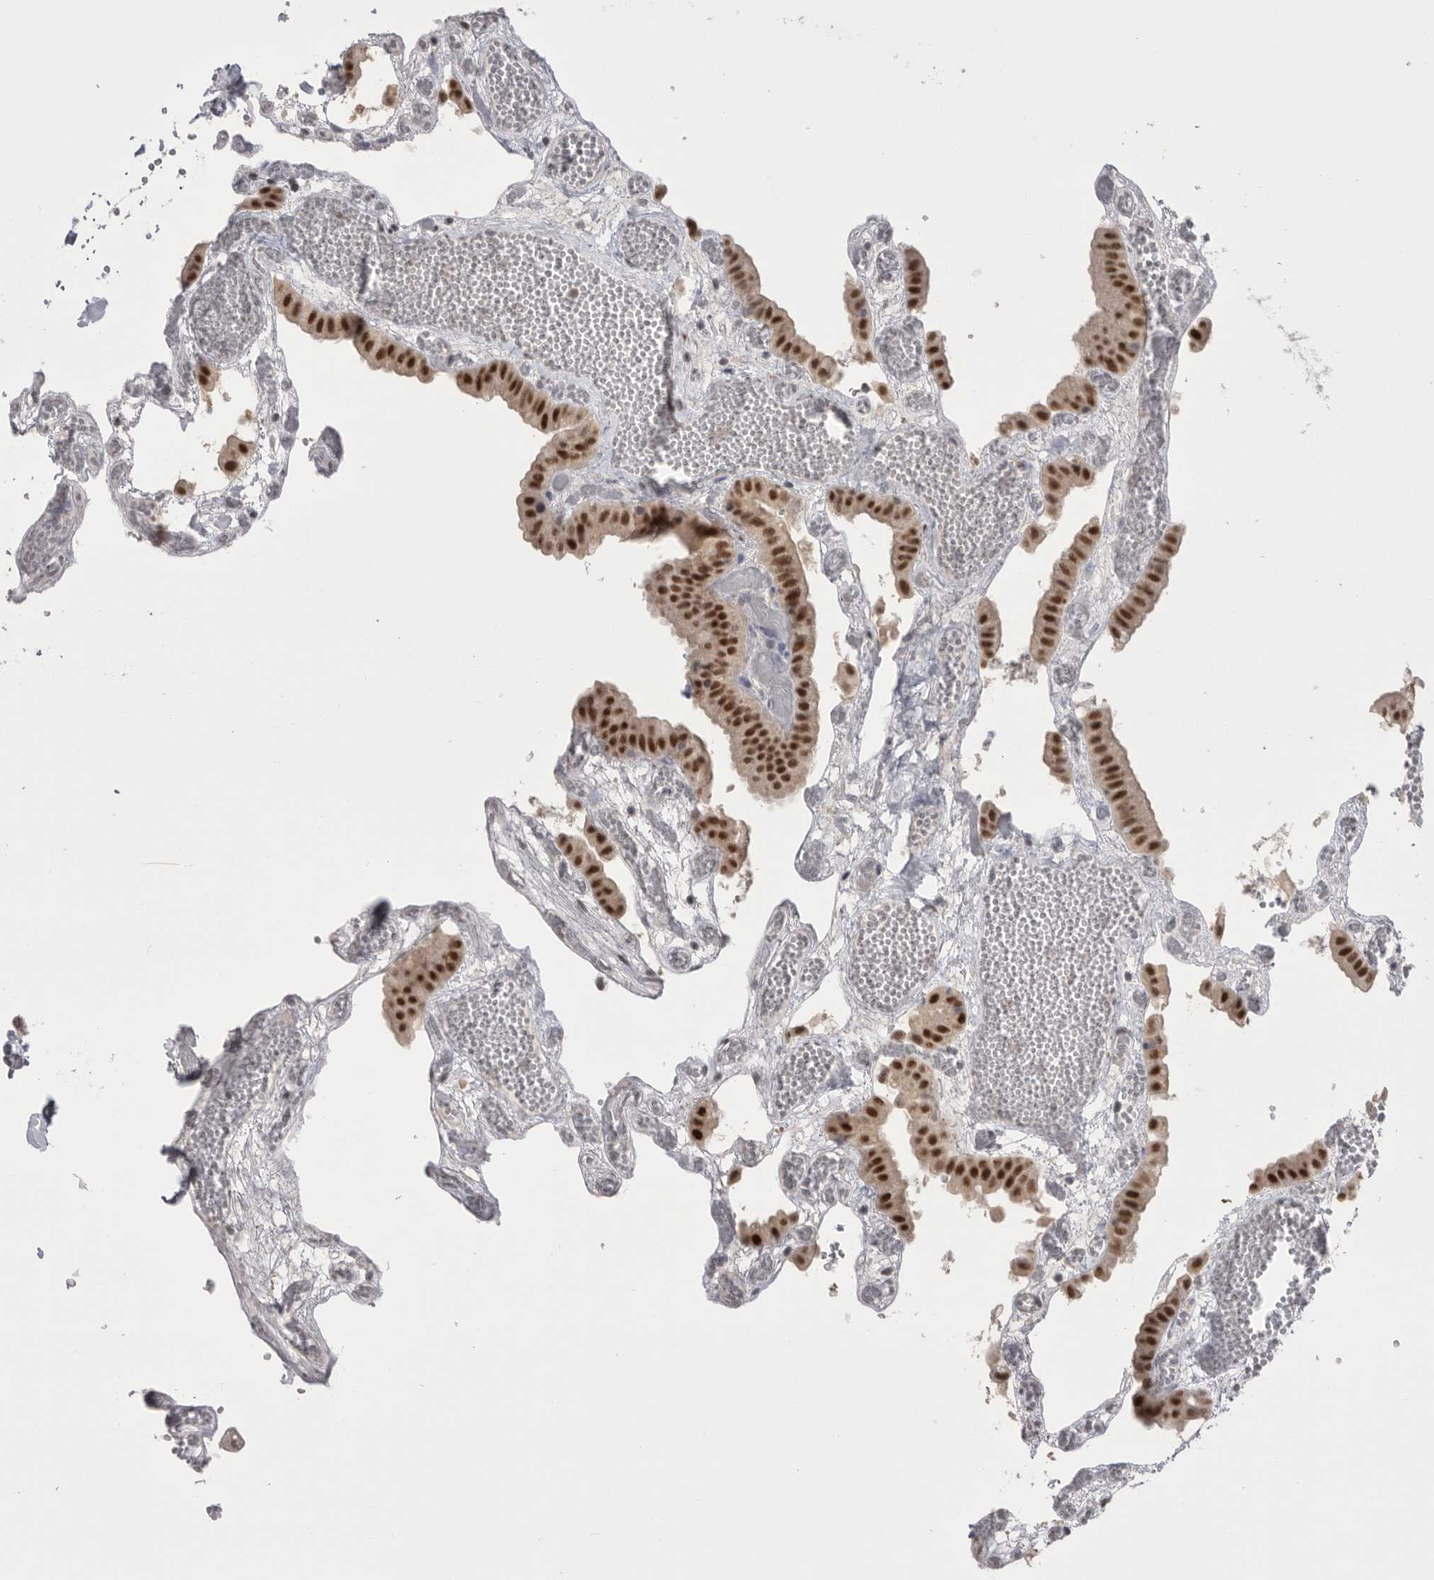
{"staining": {"intensity": "strong", "quantity": ">75%", "location": "nuclear"}, "tissue": "gallbladder", "cell_type": "Glandular cells", "image_type": "normal", "snomed": [{"axis": "morphology", "description": "Normal tissue, NOS"}, {"axis": "topography", "description": "Gallbladder"}], "caption": "IHC photomicrograph of normal human gallbladder stained for a protein (brown), which shows high levels of strong nuclear expression in approximately >75% of glandular cells.", "gene": "POU5F1", "patient": {"sex": "female", "age": 64}}